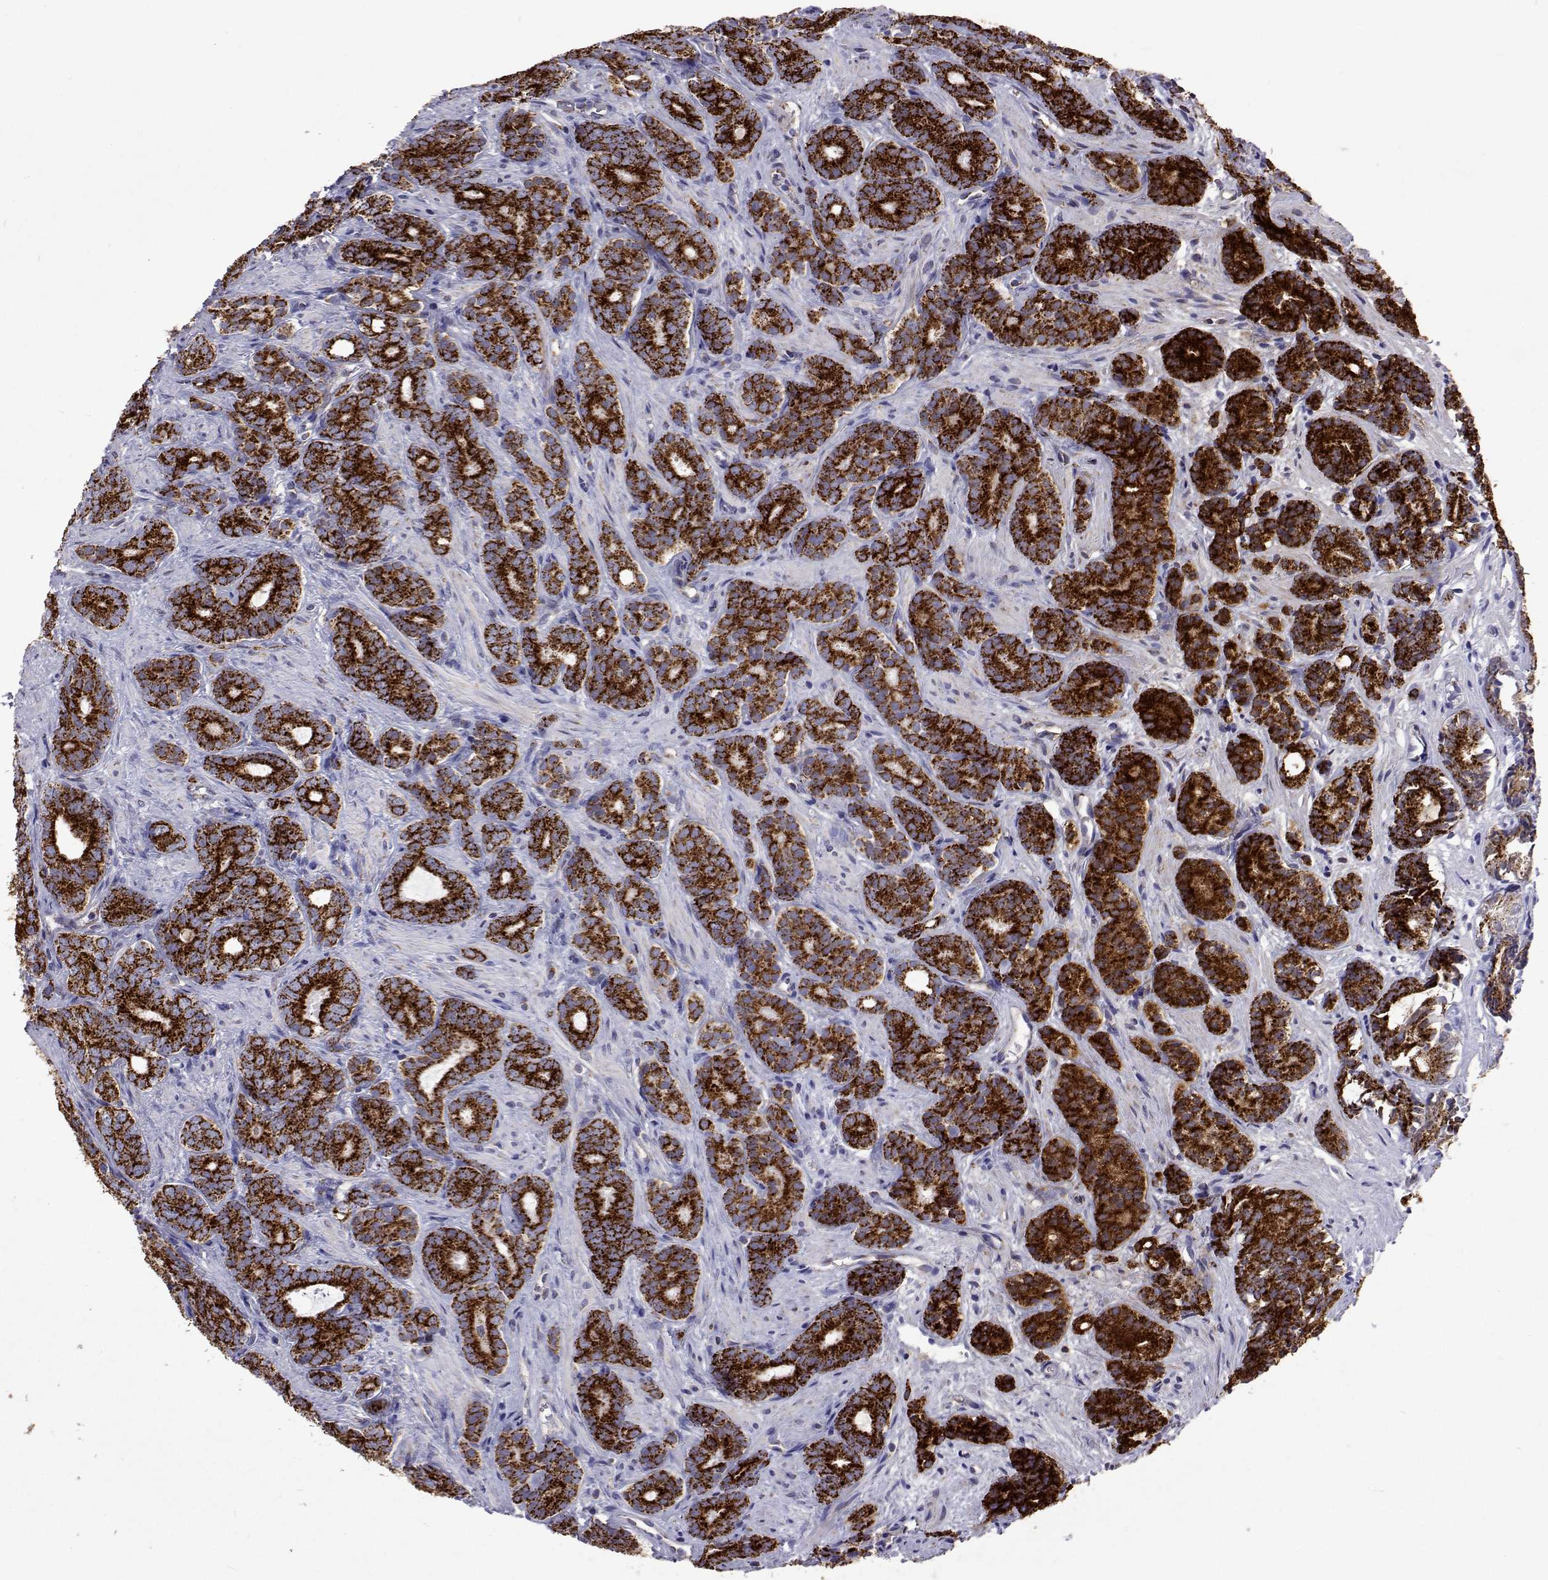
{"staining": {"intensity": "strong", "quantity": ">75%", "location": "cytoplasmic/membranous"}, "tissue": "prostate cancer", "cell_type": "Tumor cells", "image_type": "cancer", "snomed": [{"axis": "morphology", "description": "Adenocarcinoma, High grade"}, {"axis": "topography", "description": "Prostate"}], "caption": "A brown stain labels strong cytoplasmic/membranous positivity of a protein in prostate cancer tumor cells.", "gene": "MCCC2", "patient": {"sex": "male", "age": 84}}